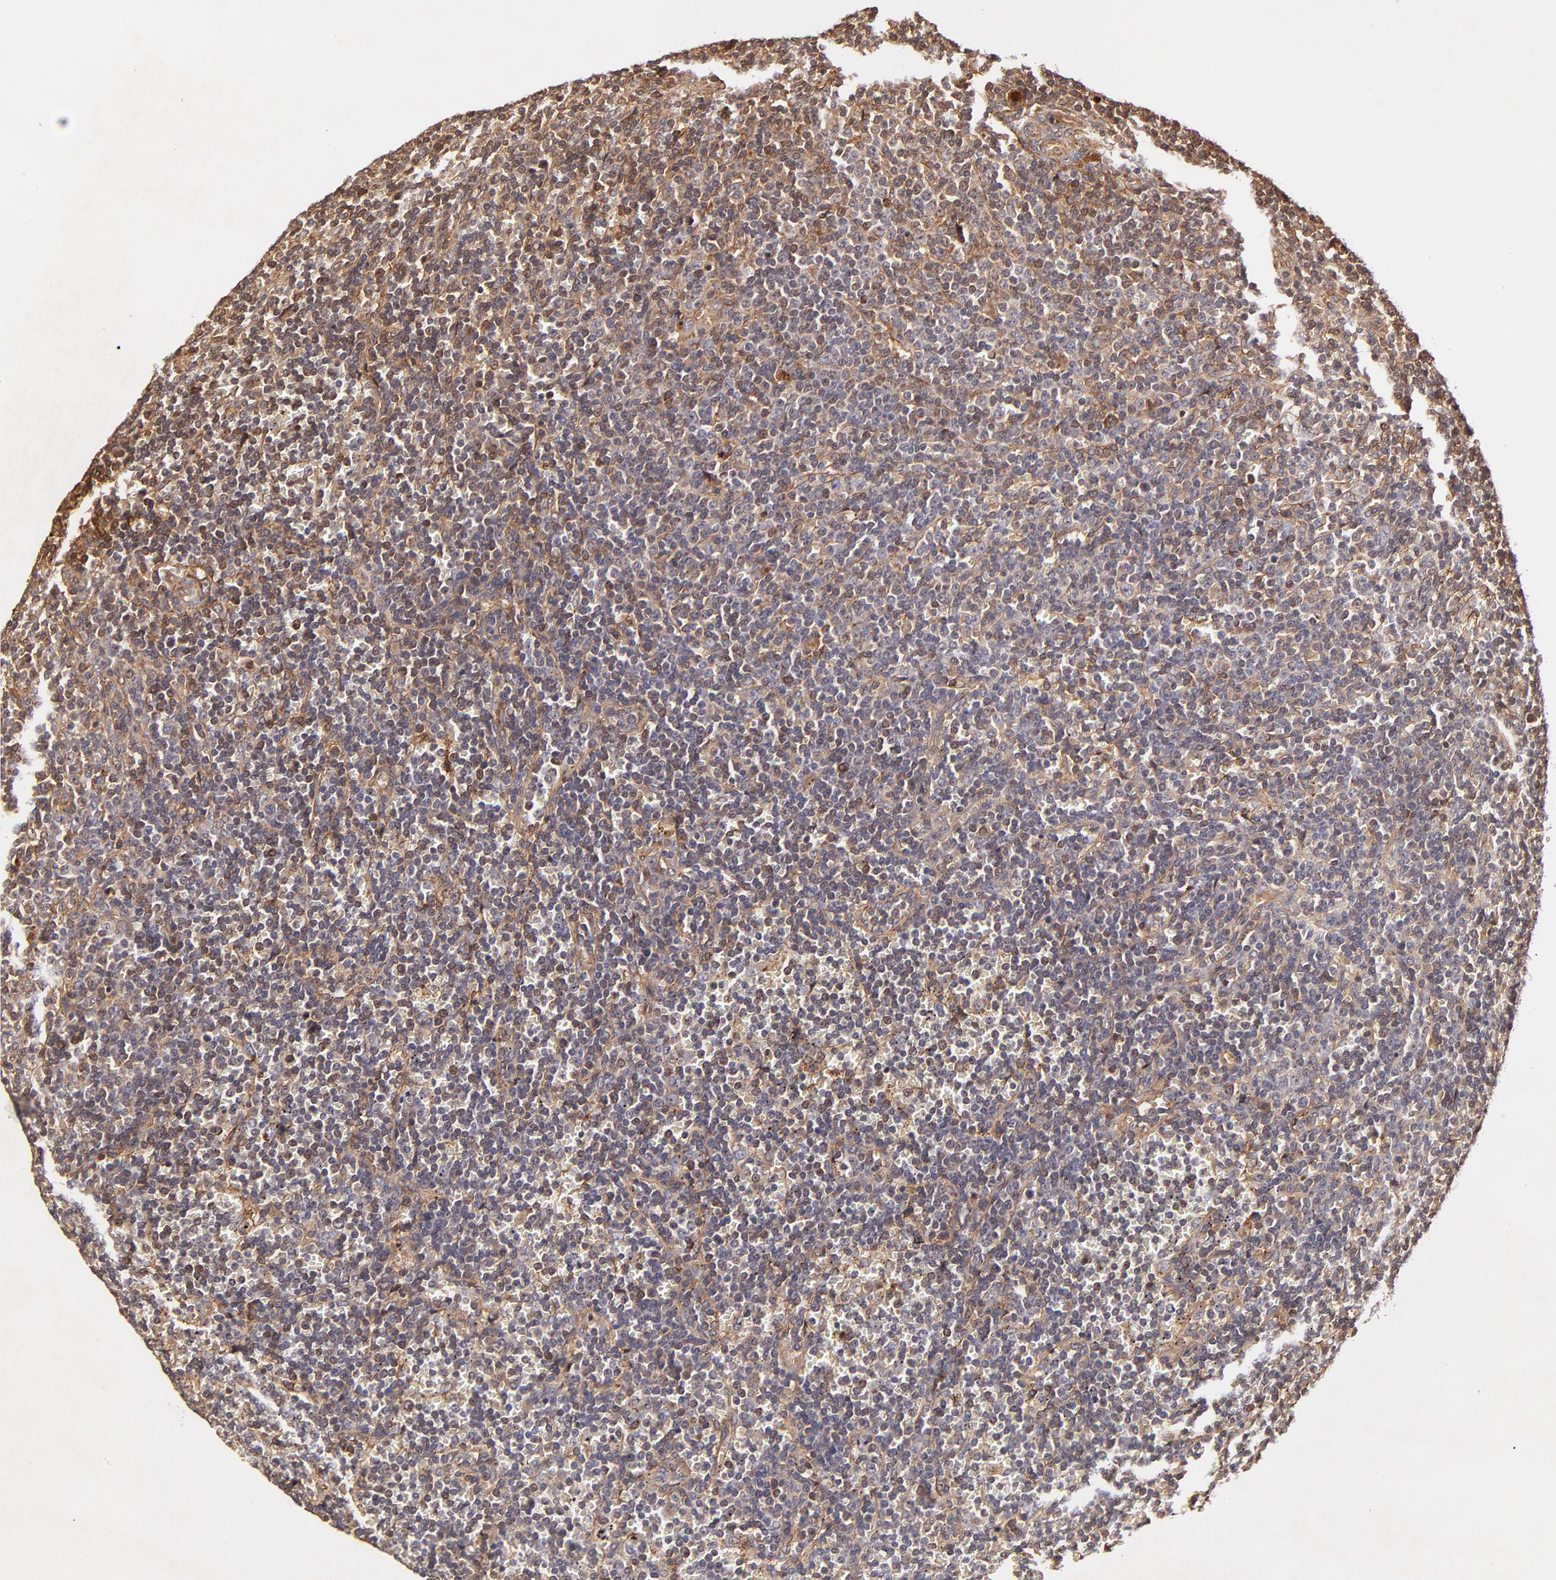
{"staining": {"intensity": "weak", "quantity": "<25%", "location": "cytoplasmic/membranous"}, "tissue": "lymphoma", "cell_type": "Tumor cells", "image_type": "cancer", "snomed": [{"axis": "morphology", "description": "Malignant lymphoma, non-Hodgkin's type, Low grade"}, {"axis": "topography", "description": "Spleen"}], "caption": "DAB (3,3'-diaminobenzidine) immunohistochemical staining of low-grade malignant lymphoma, non-Hodgkin's type displays no significant expression in tumor cells.", "gene": "ITGB1", "patient": {"sex": "male", "age": 80}}